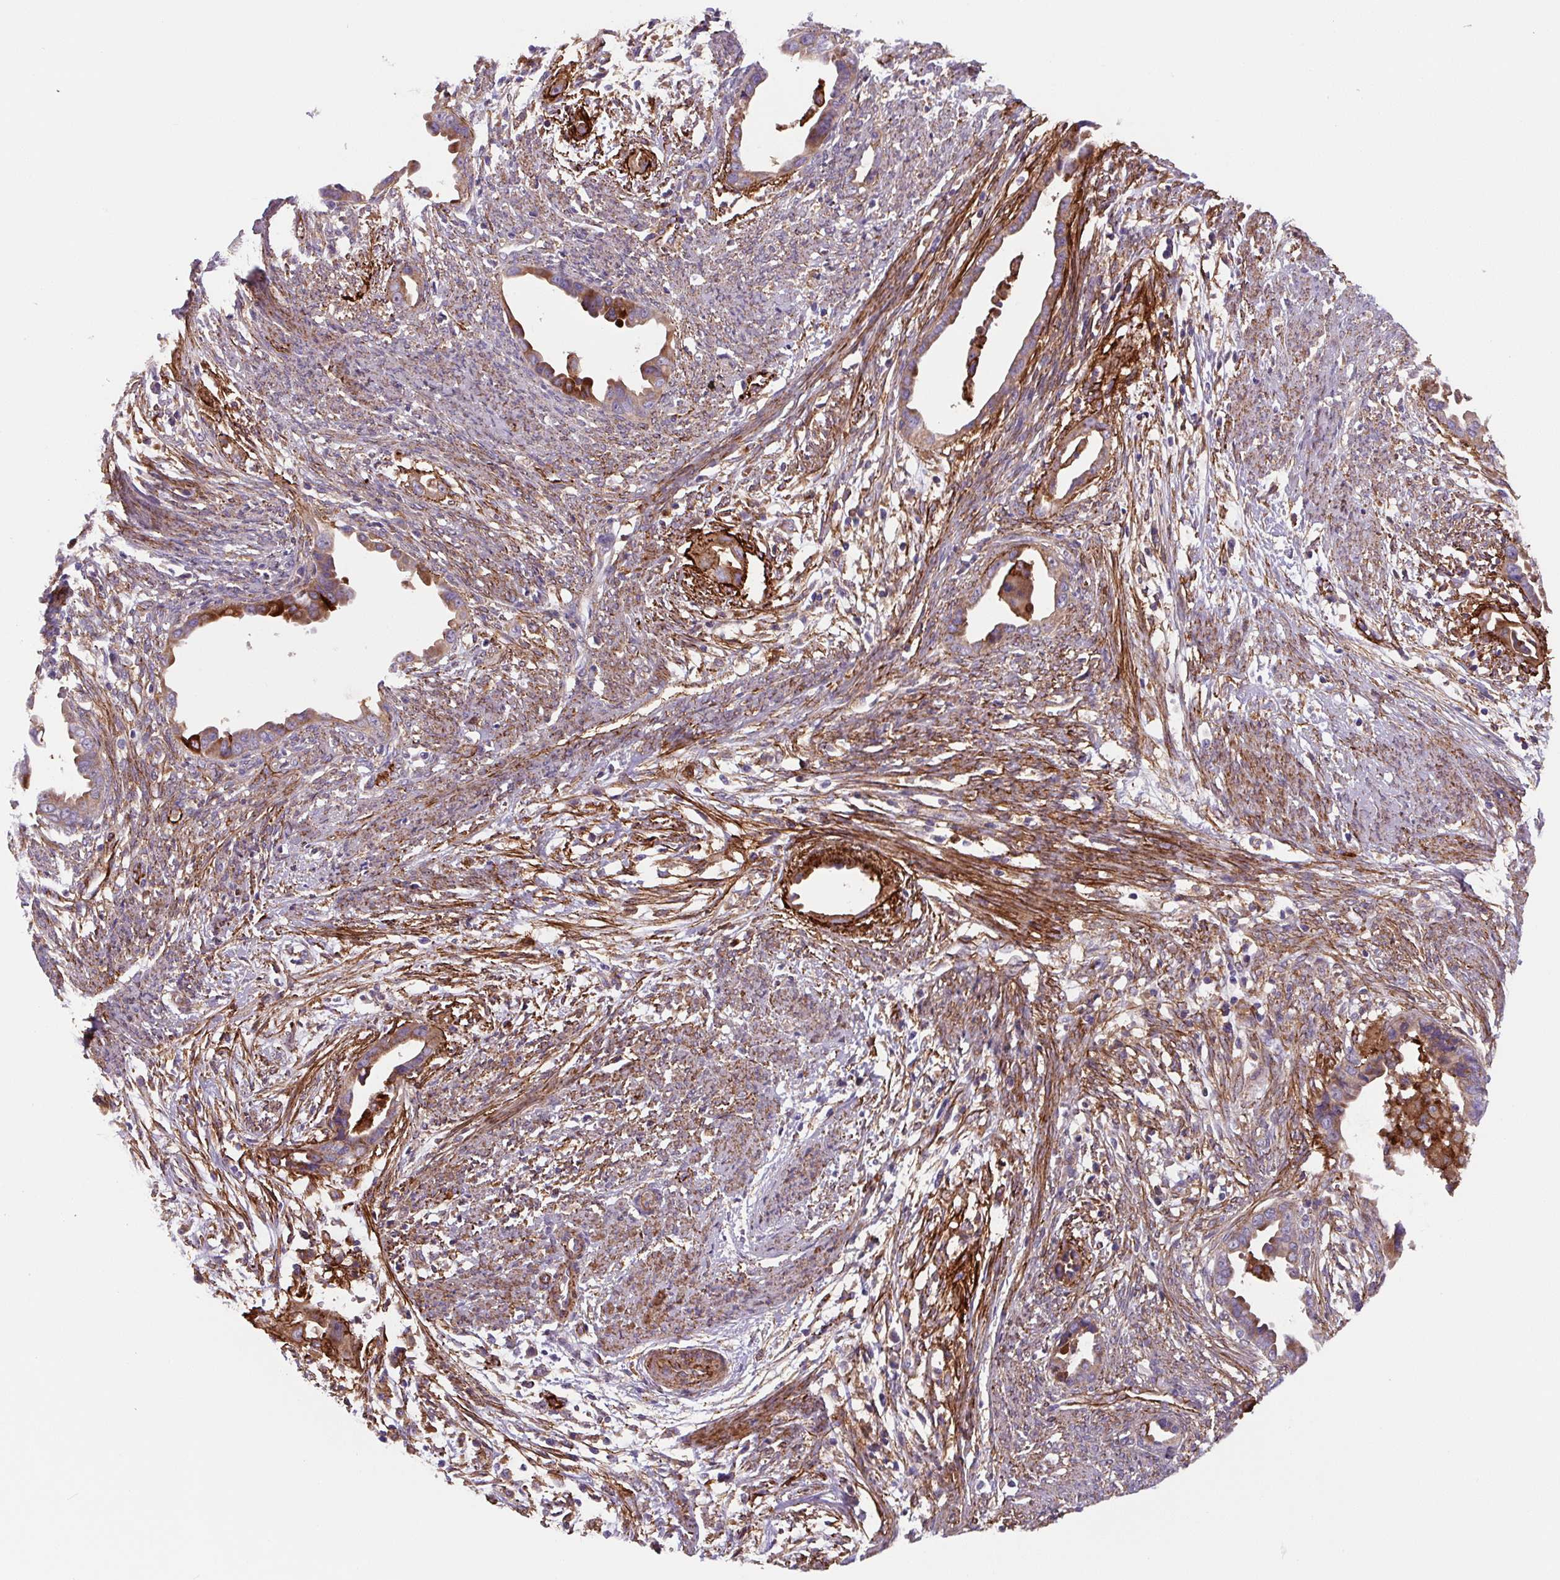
{"staining": {"intensity": "moderate", "quantity": ">75%", "location": "cytoplasmic/membranous"}, "tissue": "endometrial cancer", "cell_type": "Tumor cells", "image_type": "cancer", "snomed": [{"axis": "morphology", "description": "Adenocarcinoma, NOS"}, {"axis": "topography", "description": "Endometrium"}], "caption": "High-magnification brightfield microscopy of endometrial adenocarcinoma stained with DAB (3,3'-diaminobenzidine) (brown) and counterstained with hematoxylin (blue). tumor cells exhibit moderate cytoplasmic/membranous expression is appreciated in about>75% of cells.", "gene": "DHFR2", "patient": {"sex": "female", "age": 57}}